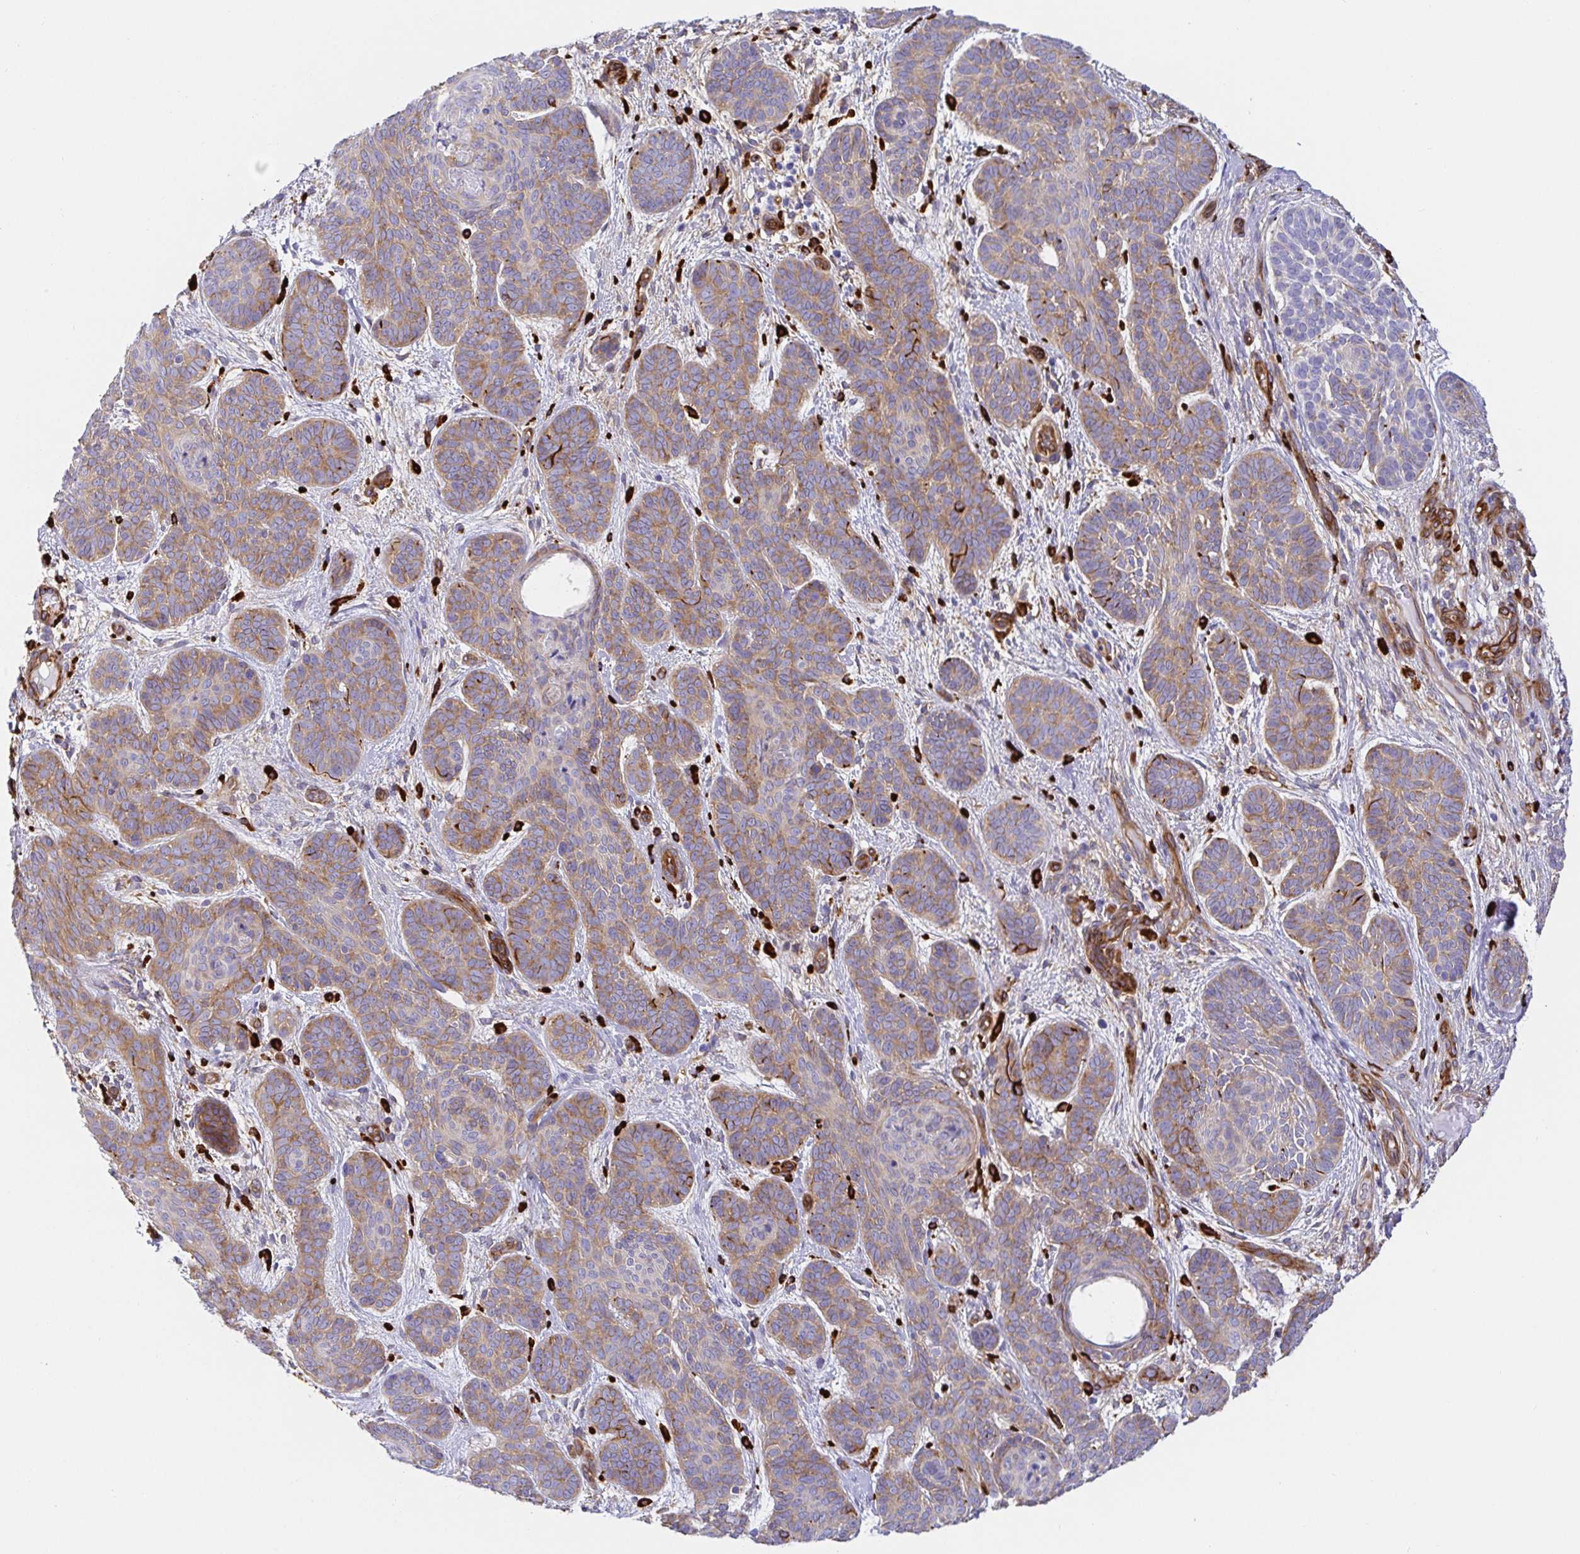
{"staining": {"intensity": "moderate", "quantity": "25%-75%", "location": "cytoplasmic/membranous"}, "tissue": "skin cancer", "cell_type": "Tumor cells", "image_type": "cancer", "snomed": [{"axis": "morphology", "description": "Basal cell carcinoma"}, {"axis": "topography", "description": "Skin"}], "caption": "Approximately 25%-75% of tumor cells in human skin basal cell carcinoma reveal moderate cytoplasmic/membranous protein positivity as visualized by brown immunohistochemical staining.", "gene": "DOCK1", "patient": {"sex": "female", "age": 82}}